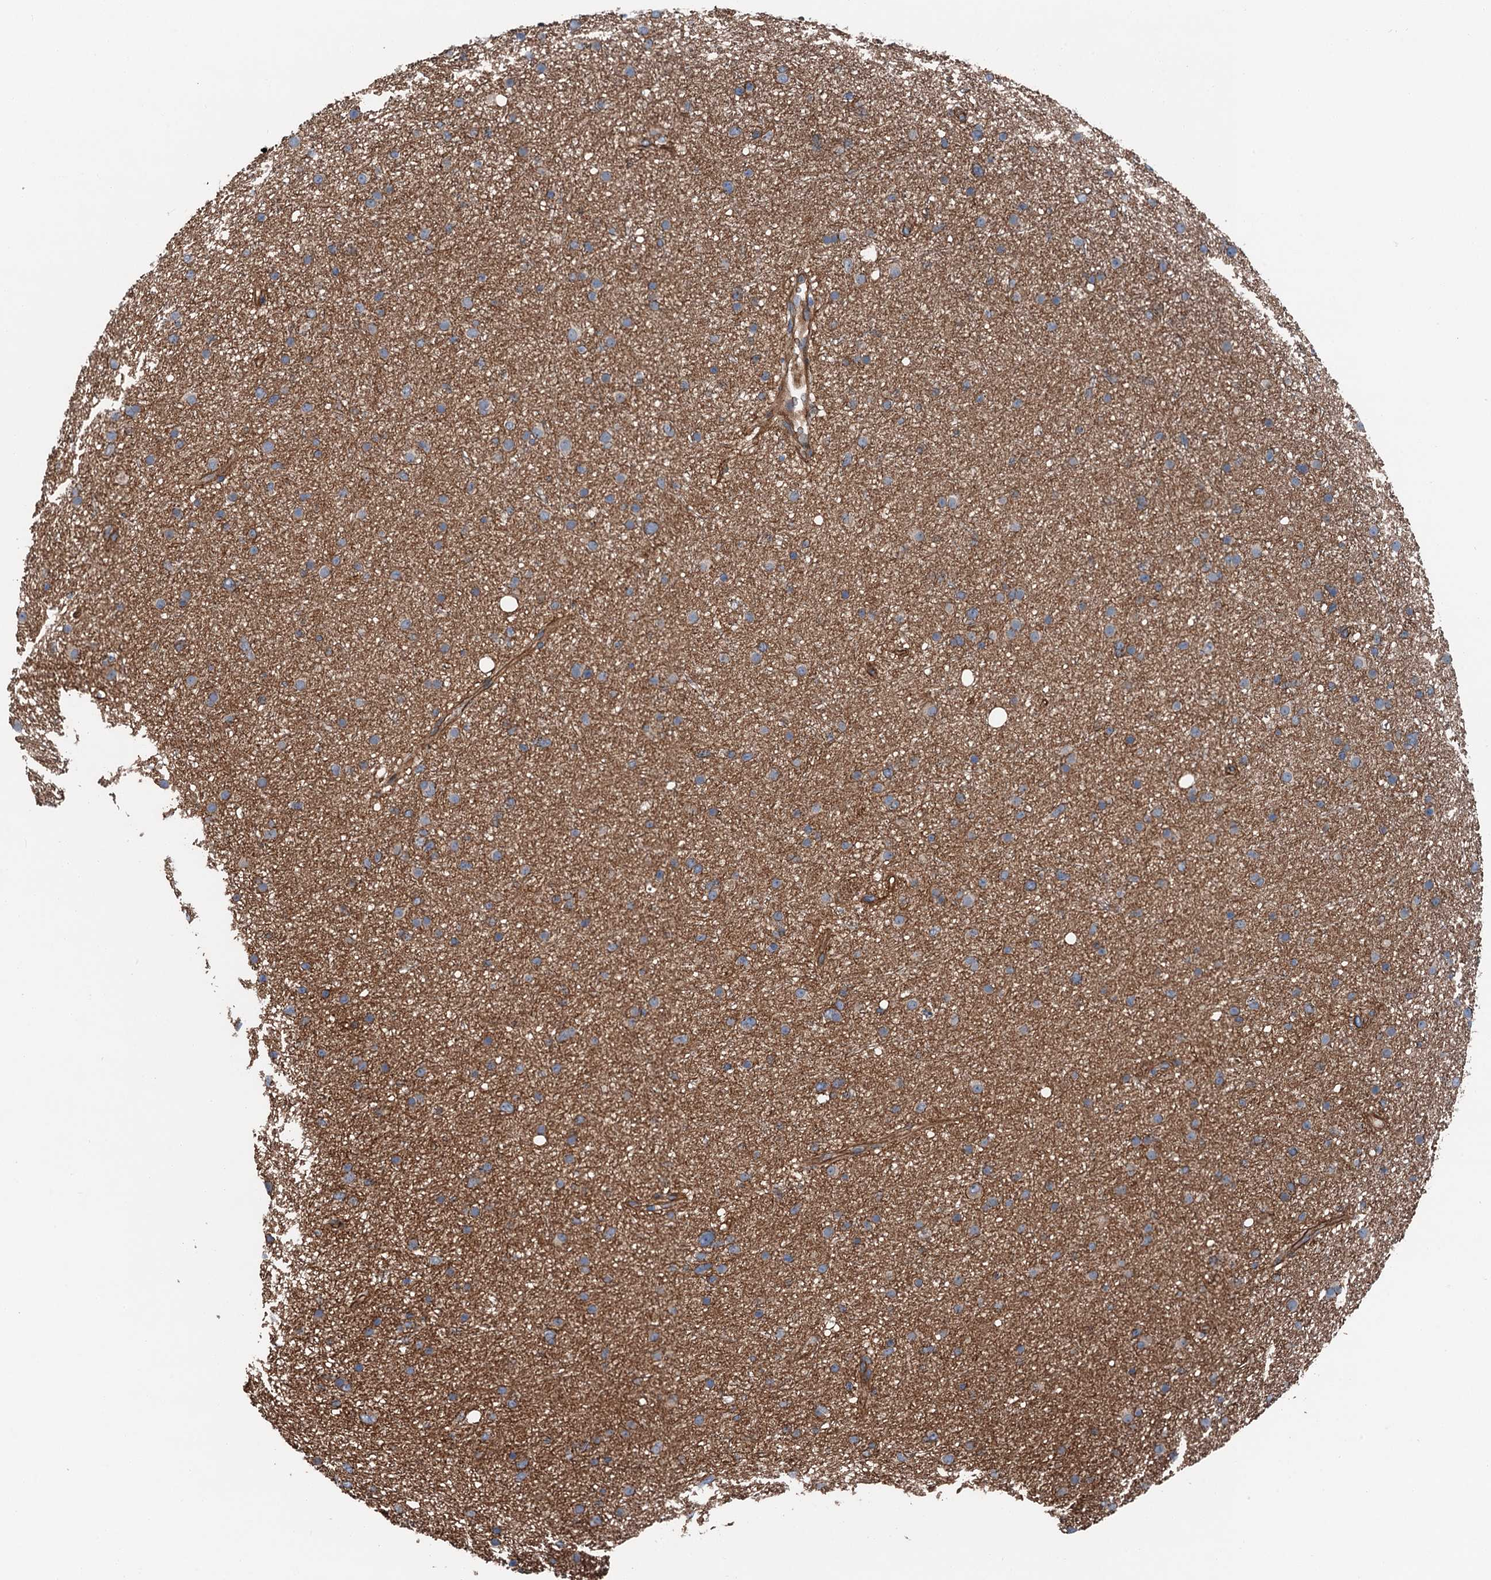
{"staining": {"intensity": "weak", "quantity": "25%-75%", "location": "cytoplasmic/membranous"}, "tissue": "glioma", "cell_type": "Tumor cells", "image_type": "cancer", "snomed": [{"axis": "morphology", "description": "Glioma, malignant, Low grade"}, {"axis": "topography", "description": "Cerebral cortex"}], "caption": "Protein expression by IHC exhibits weak cytoplasmic/membranous positivity in about 25%-75% of tumor cells in malignant glioma (low-grade).", "gene": "NMRAL1", "patient": {"sex": "female", "age": 39}}